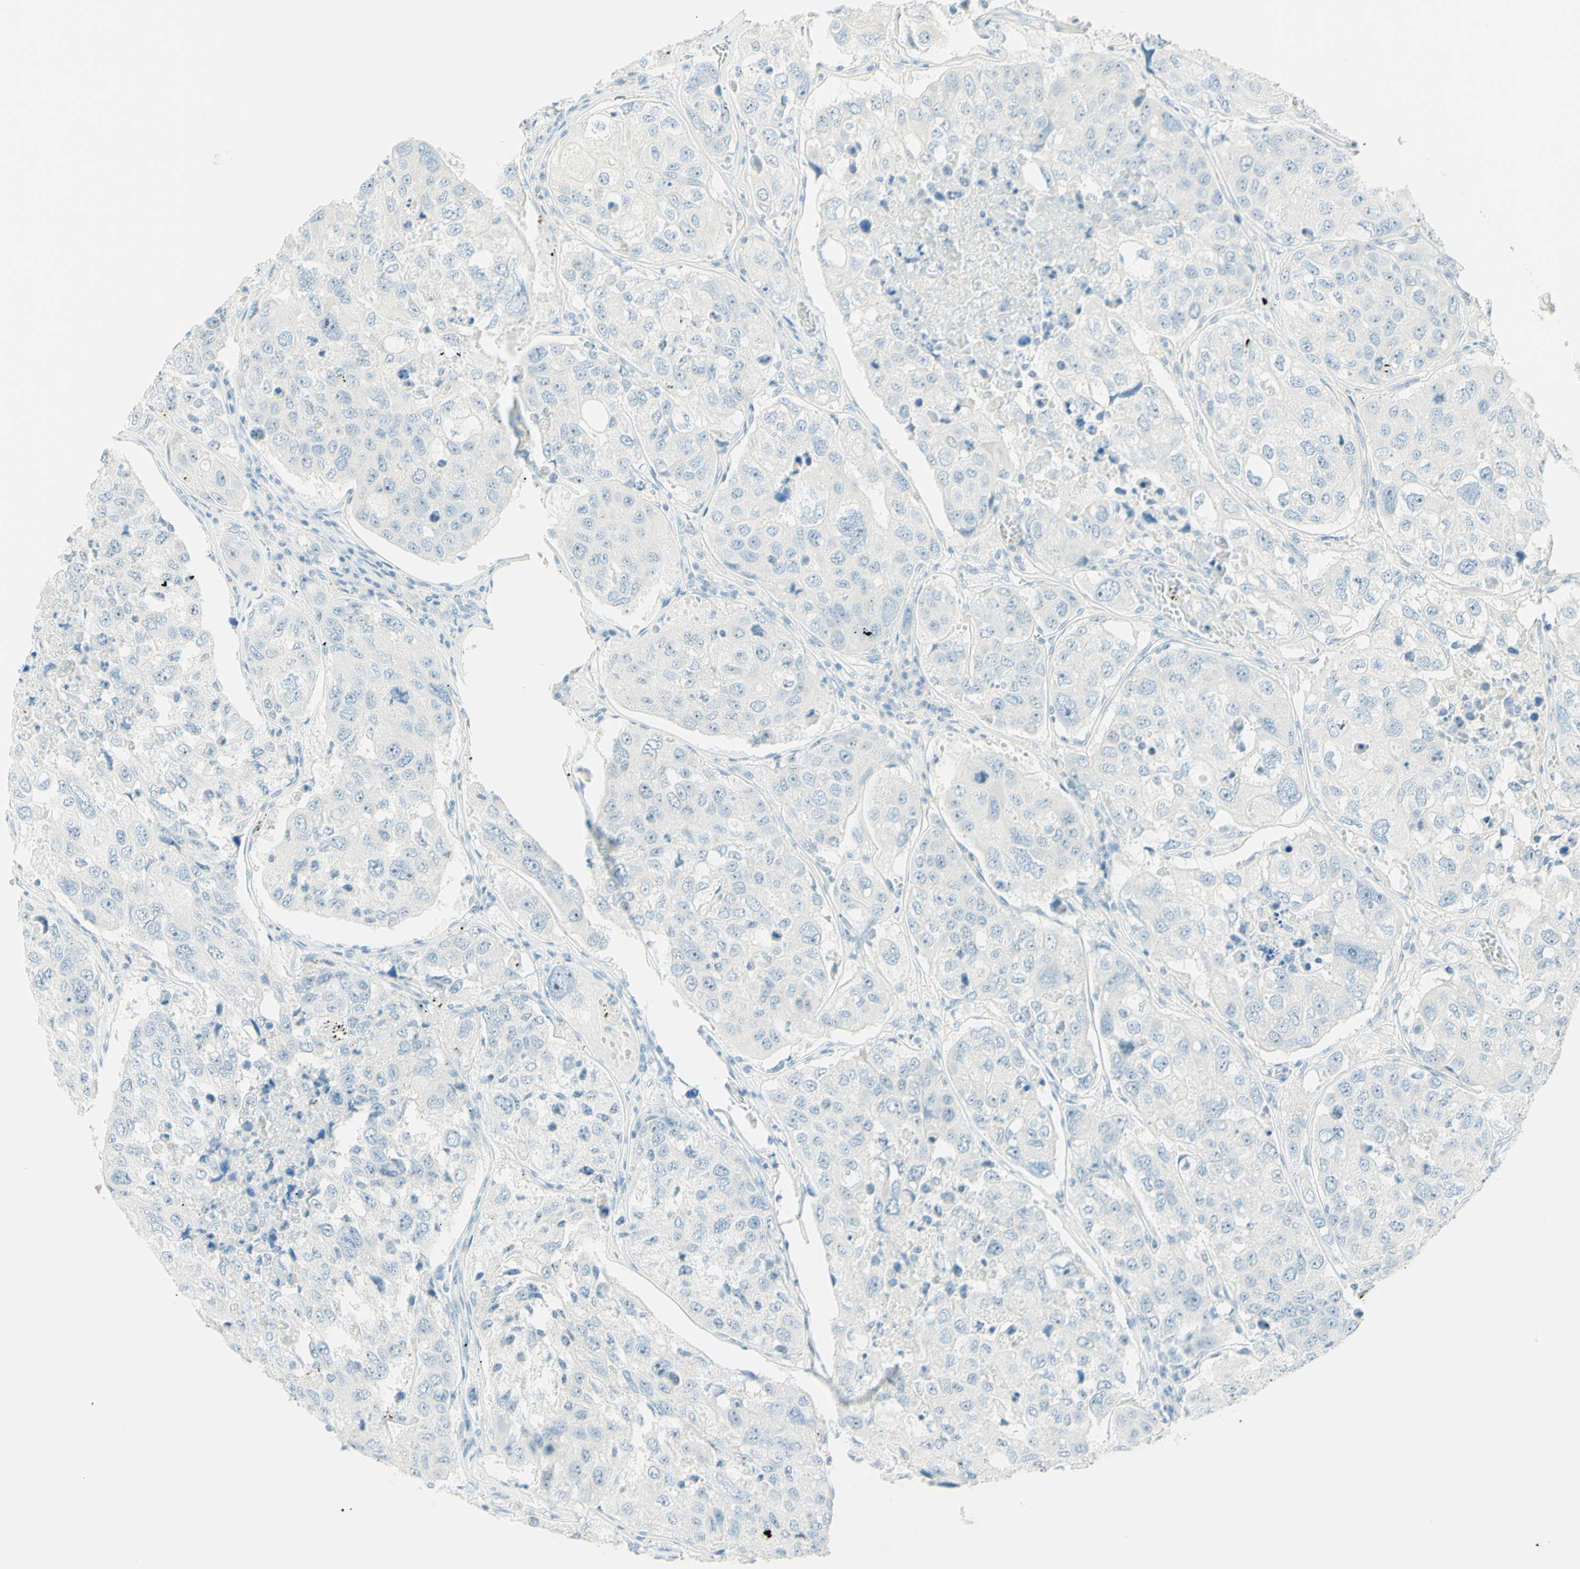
{"staining": {"intensity": "negative", "quantity": "none", "location": "none"}, "tissue": "urothelial cancer", "cell_type": "Tumor cells", "image_type": "cancer", "snomed": [{"axis": "morphology", "description": "Urothelial carcinoma, High grade"}, {"axis": "topography", "description": "Lymph node"}, {"axis": "topography", "description": "Urinary bladder"}], "caption": "Micrograph shows no protein expression in tumor cells of high-grade urothelial carcinoma tissue.", "gene": "FMR1NB", "patient": {"sex": "male", "age": 51}}